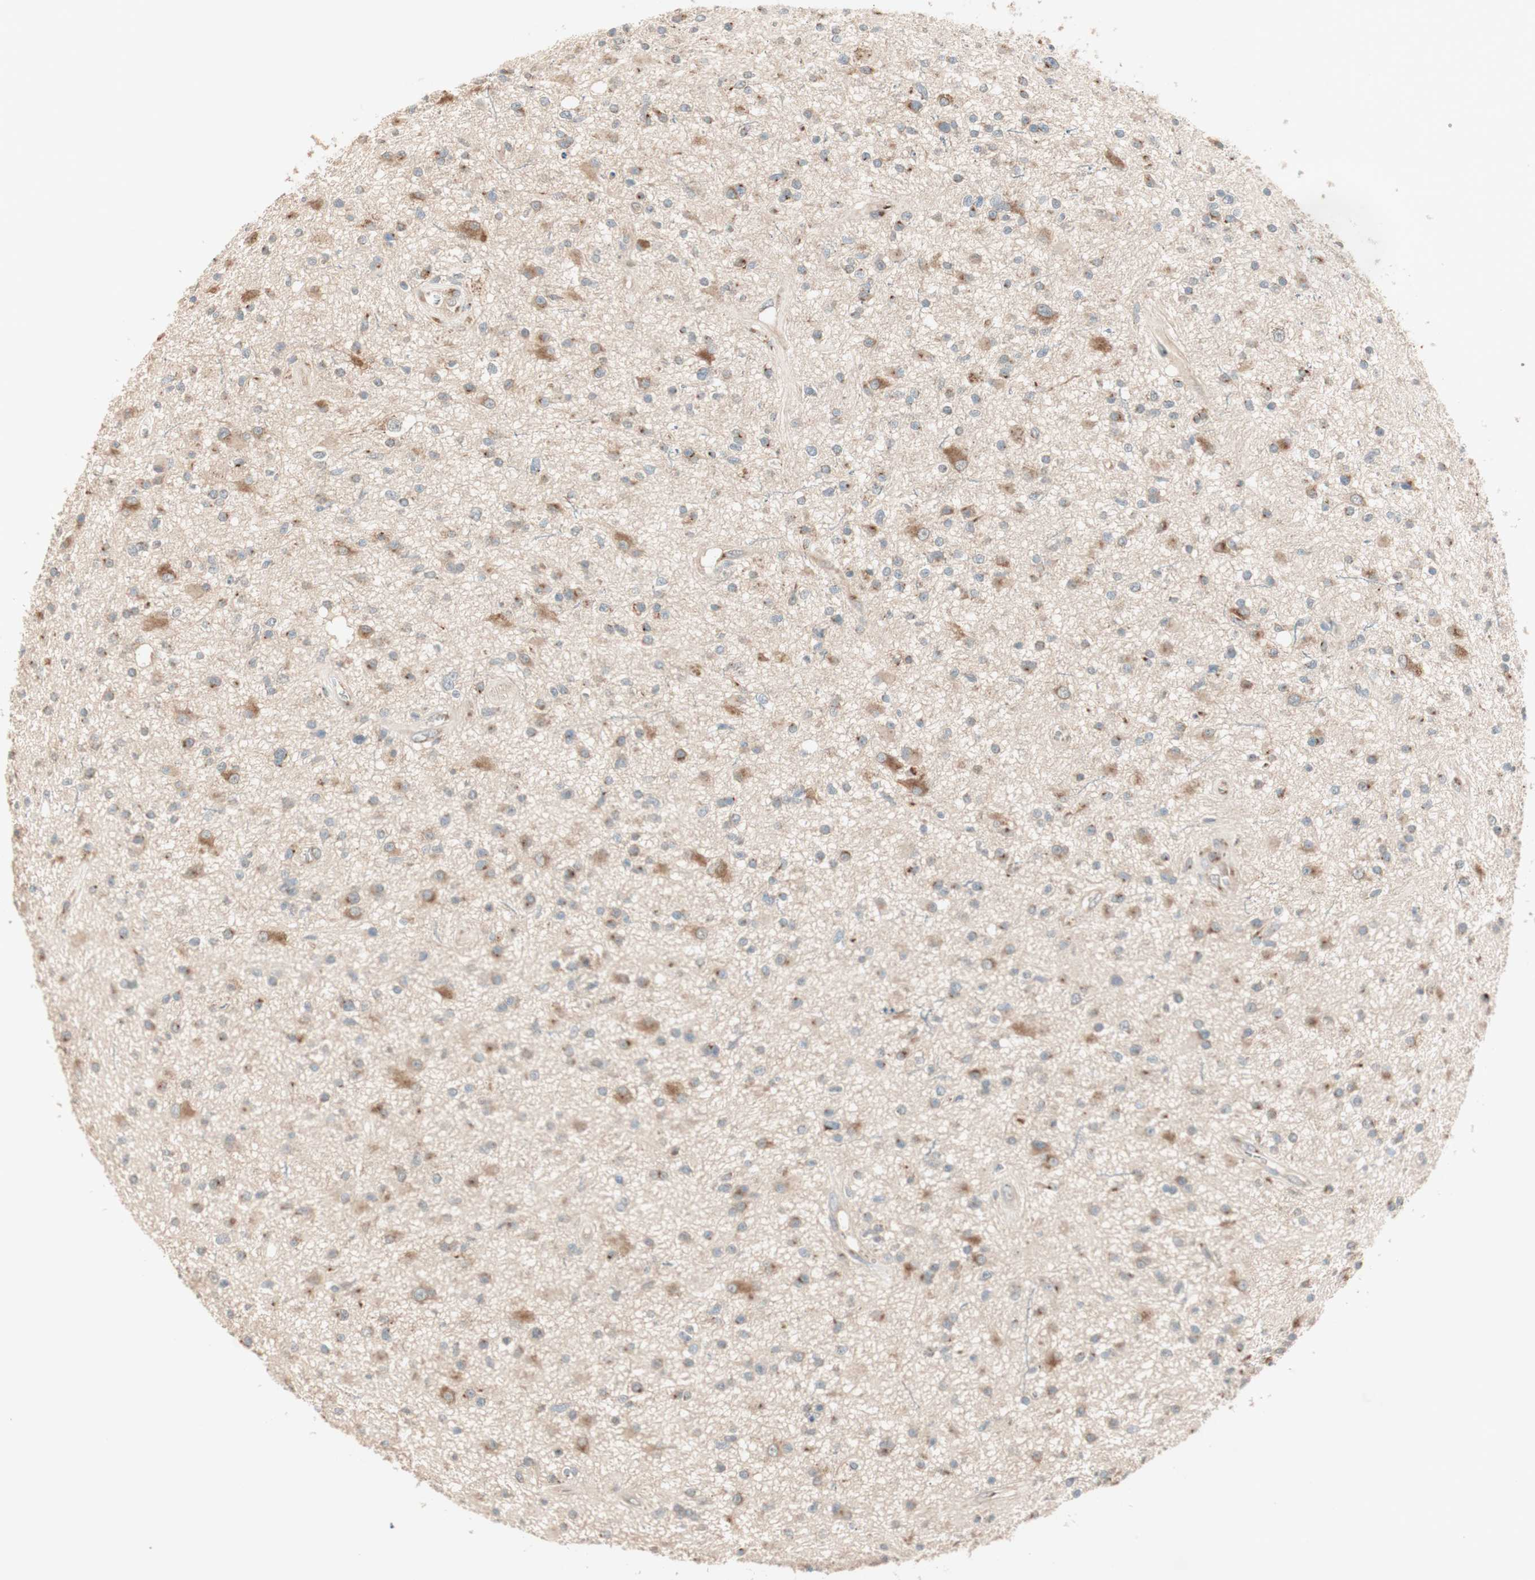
{"staining": {"intensity": "moderate", "quantity": "25%-75%", "location": "cytoplasmic/membranous"}, "tissue": "glioma", "cell_type": "Tumor cells", "image_type": "cancer", "snomed": [{"axis": "morphology", "description": "Glioma, malignant, High grade"}, {"axis": "topography", "description": "Brain"}], "caption": "DAB (3,3'-diaminobenzidine) immunohistochemical staining of human glioma demonstrates moderate cytoplasmic/membranous protein expression in about 25%-75% of tumor cells.", "gene": "SEC16A", "patient": {"sex": "male", "age": 33}}